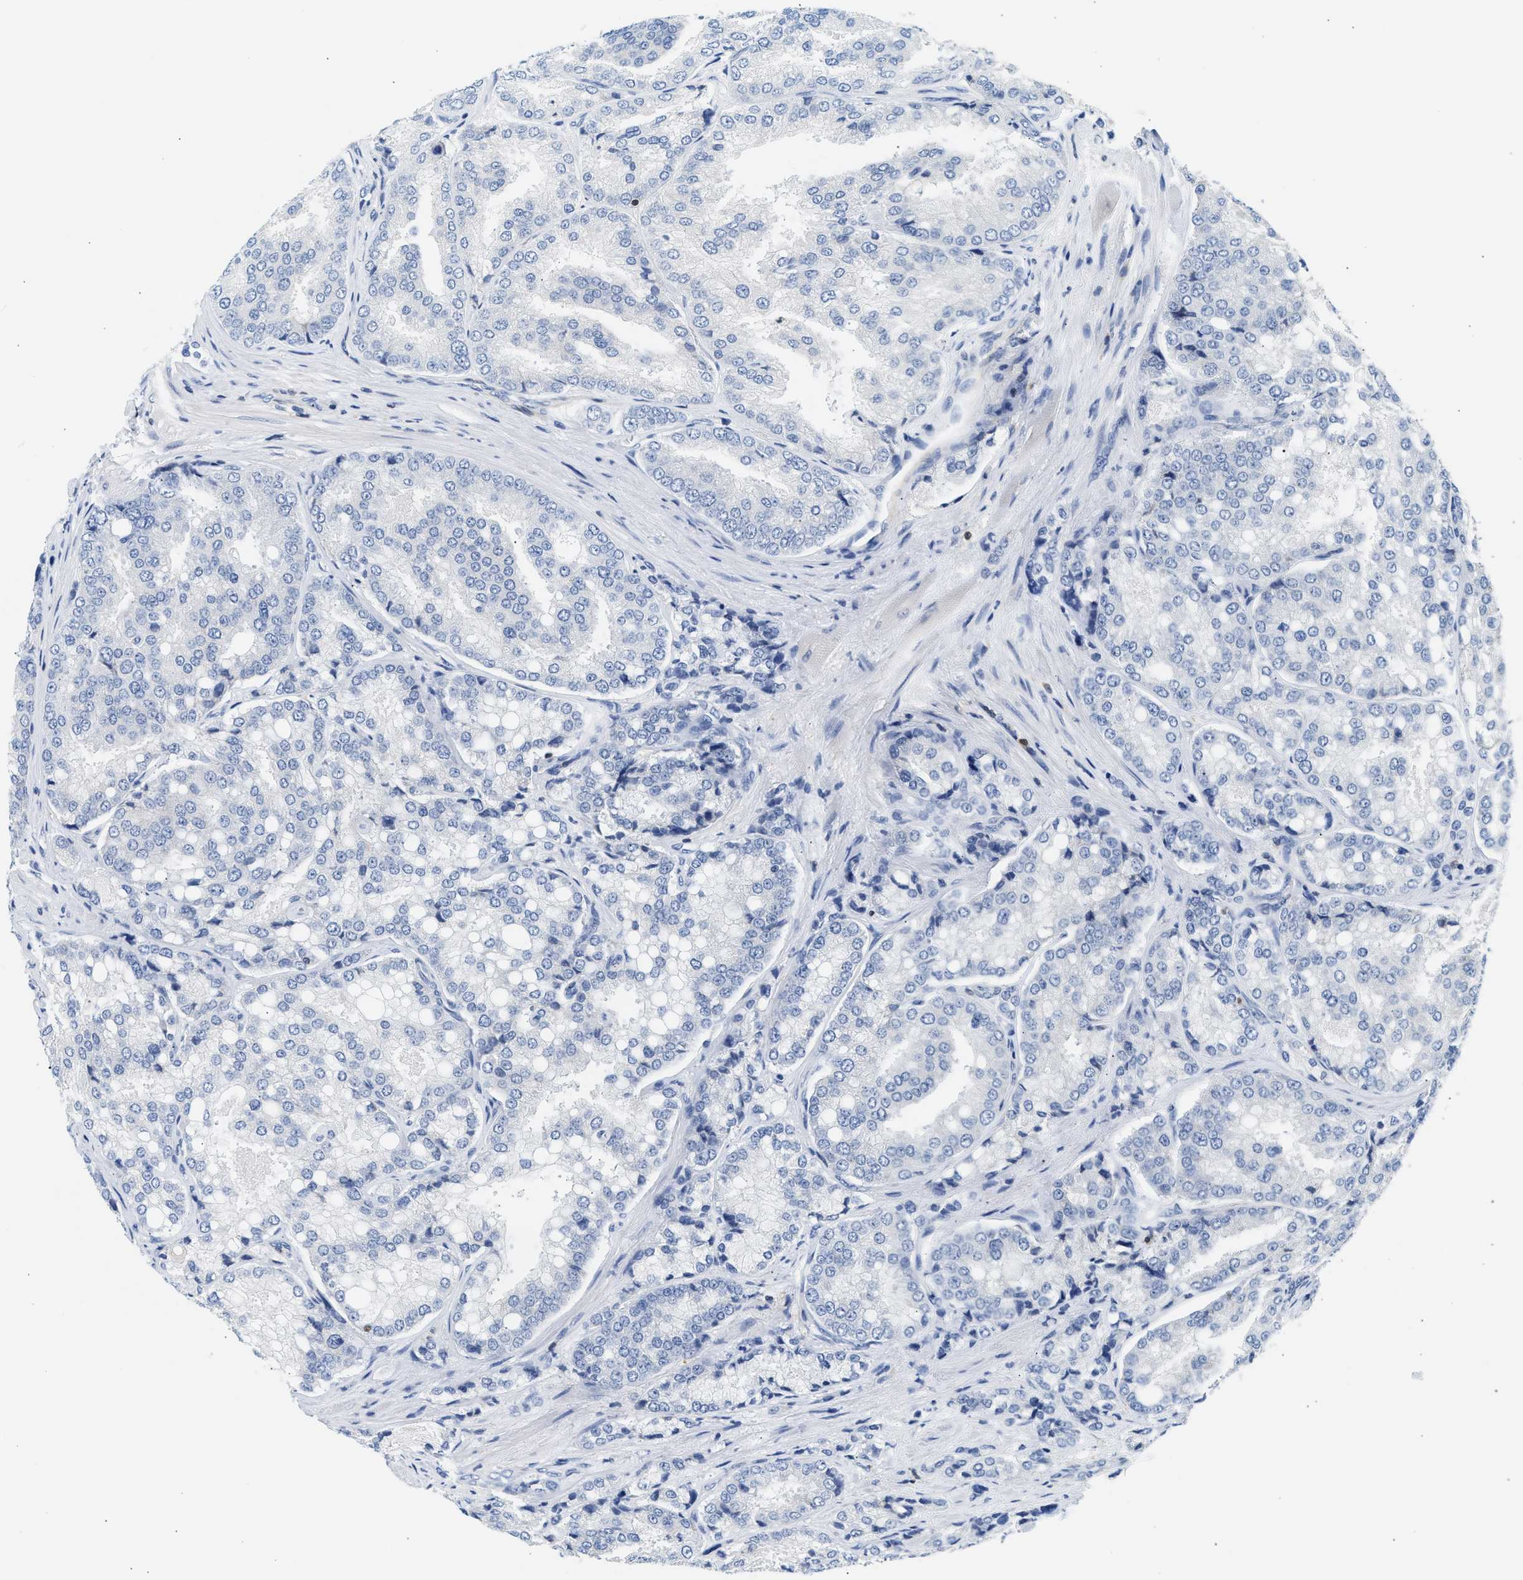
{"staining": {"intensity": "negative", "quantity": "none", "location": "none"}, "tissue": "prostate cancer", "cell_type": "Tumor cells", "image_type": "cancer", "snomed": [{"axis": "morphology", "description": "Adenocarcinoma, High grade"}, {"axis": "topography", "description": "Prostate"}], "caption": "DAB (3,3'-diaminobenzidine) immunohistochemical staining of human prostate high-grade adenocarcinoma exhibits no significant staining in tumor cells.", "gene": "SLIT2", "patient": {"sex": "male", "age": 50}}